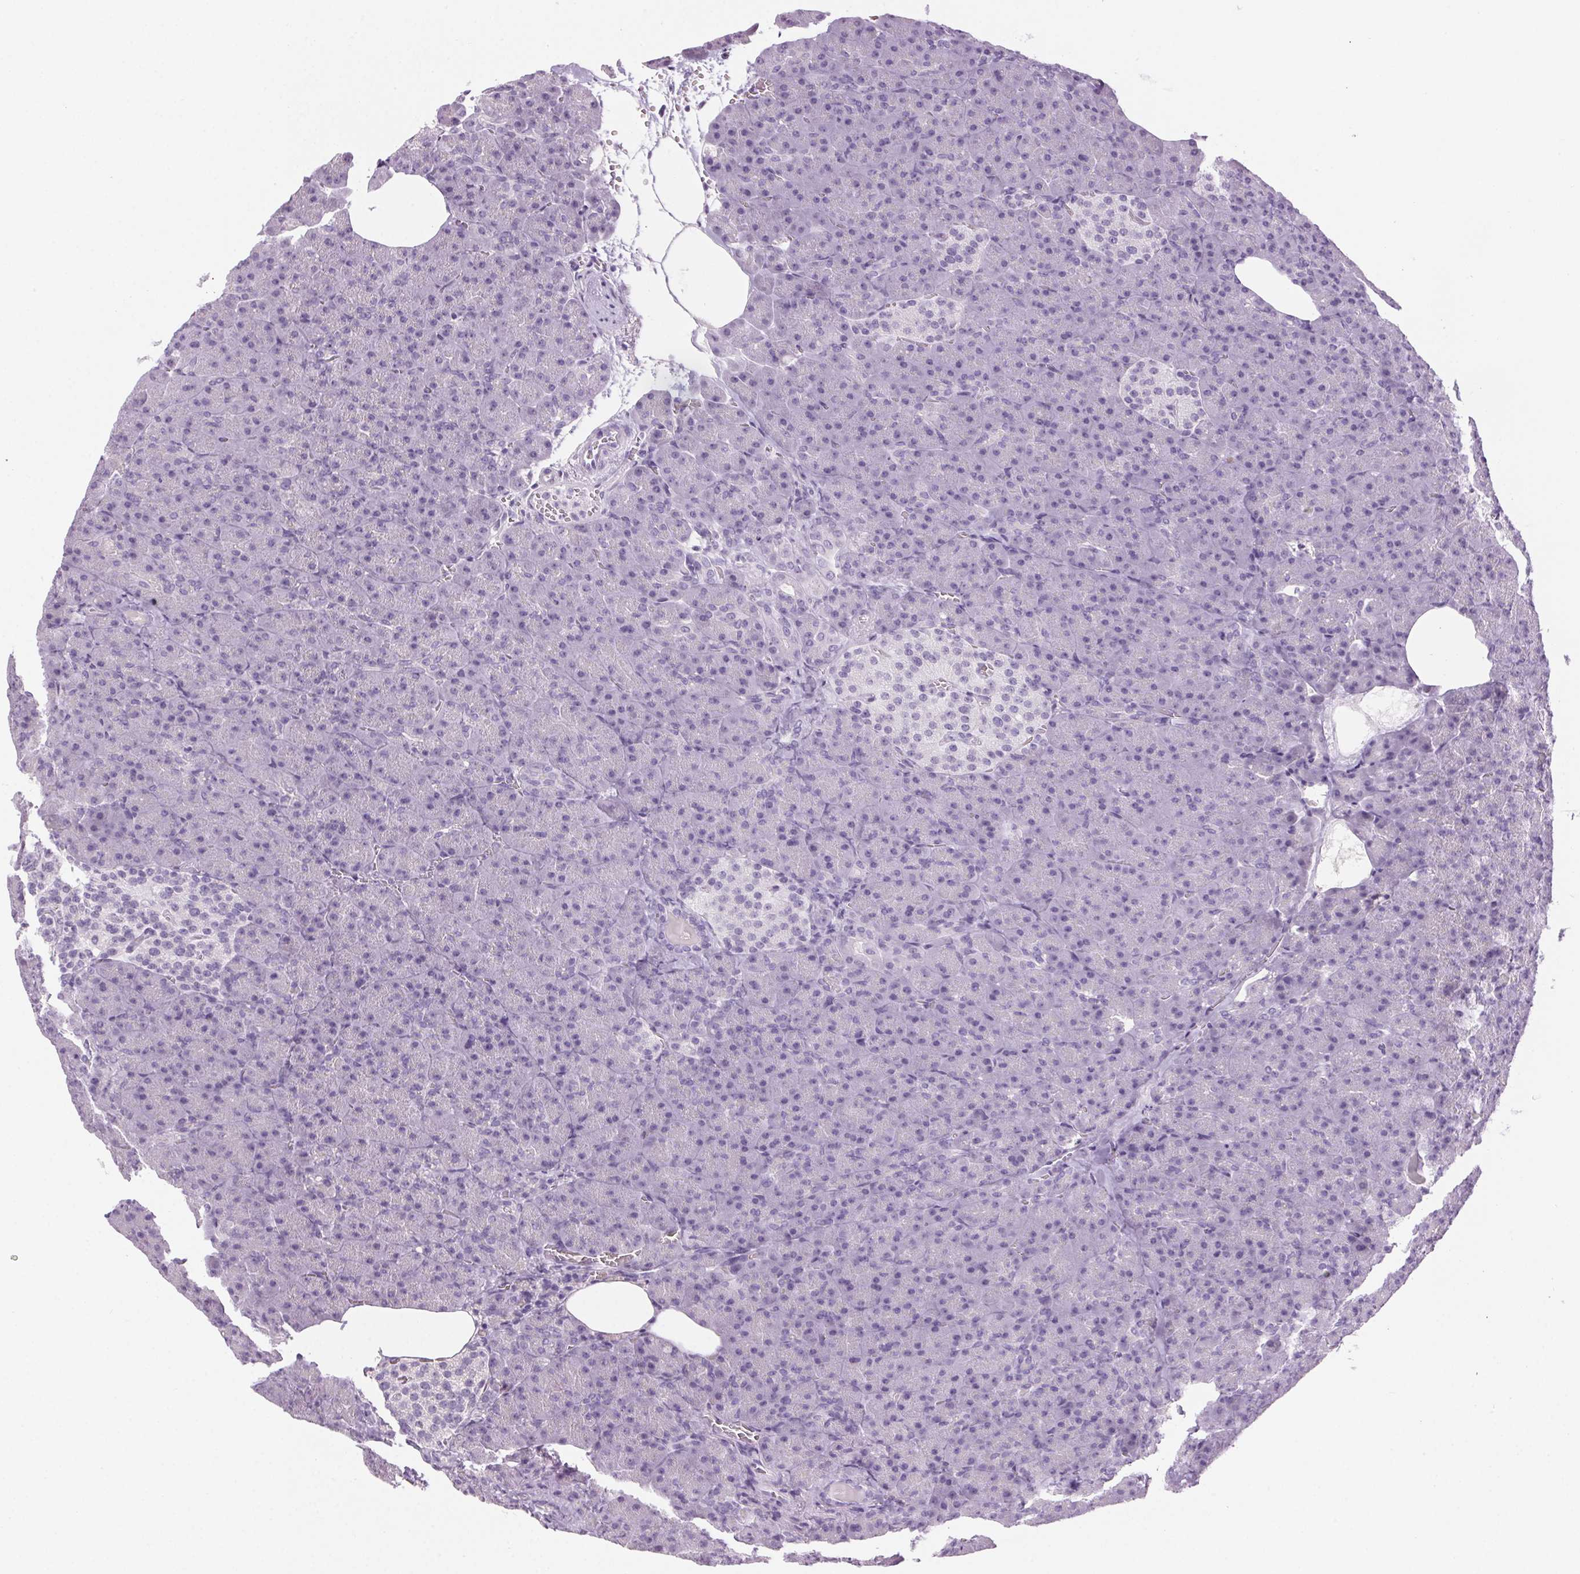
{"staining": {"intensity": "negative", "quantity": "none", "location": "none"}, "tissue": "pancreas", "cell_type": "Exocrine glandular cells", "image_type": "normal", "snomed": [{"axis": "morphology", "description": "Normal tissue, NOS"}, {"axis": "topography", "description": "Pancreas"}], "caption": "Histopathology image shows no significant protein positivity in exocrine glandular cells of unremarkable pancreas. (DAB immunohistochemistry (IHC) with hematoxylin counter stain).", "gene": "LRP2", "patient": {"sex": "female", "age": 74}}